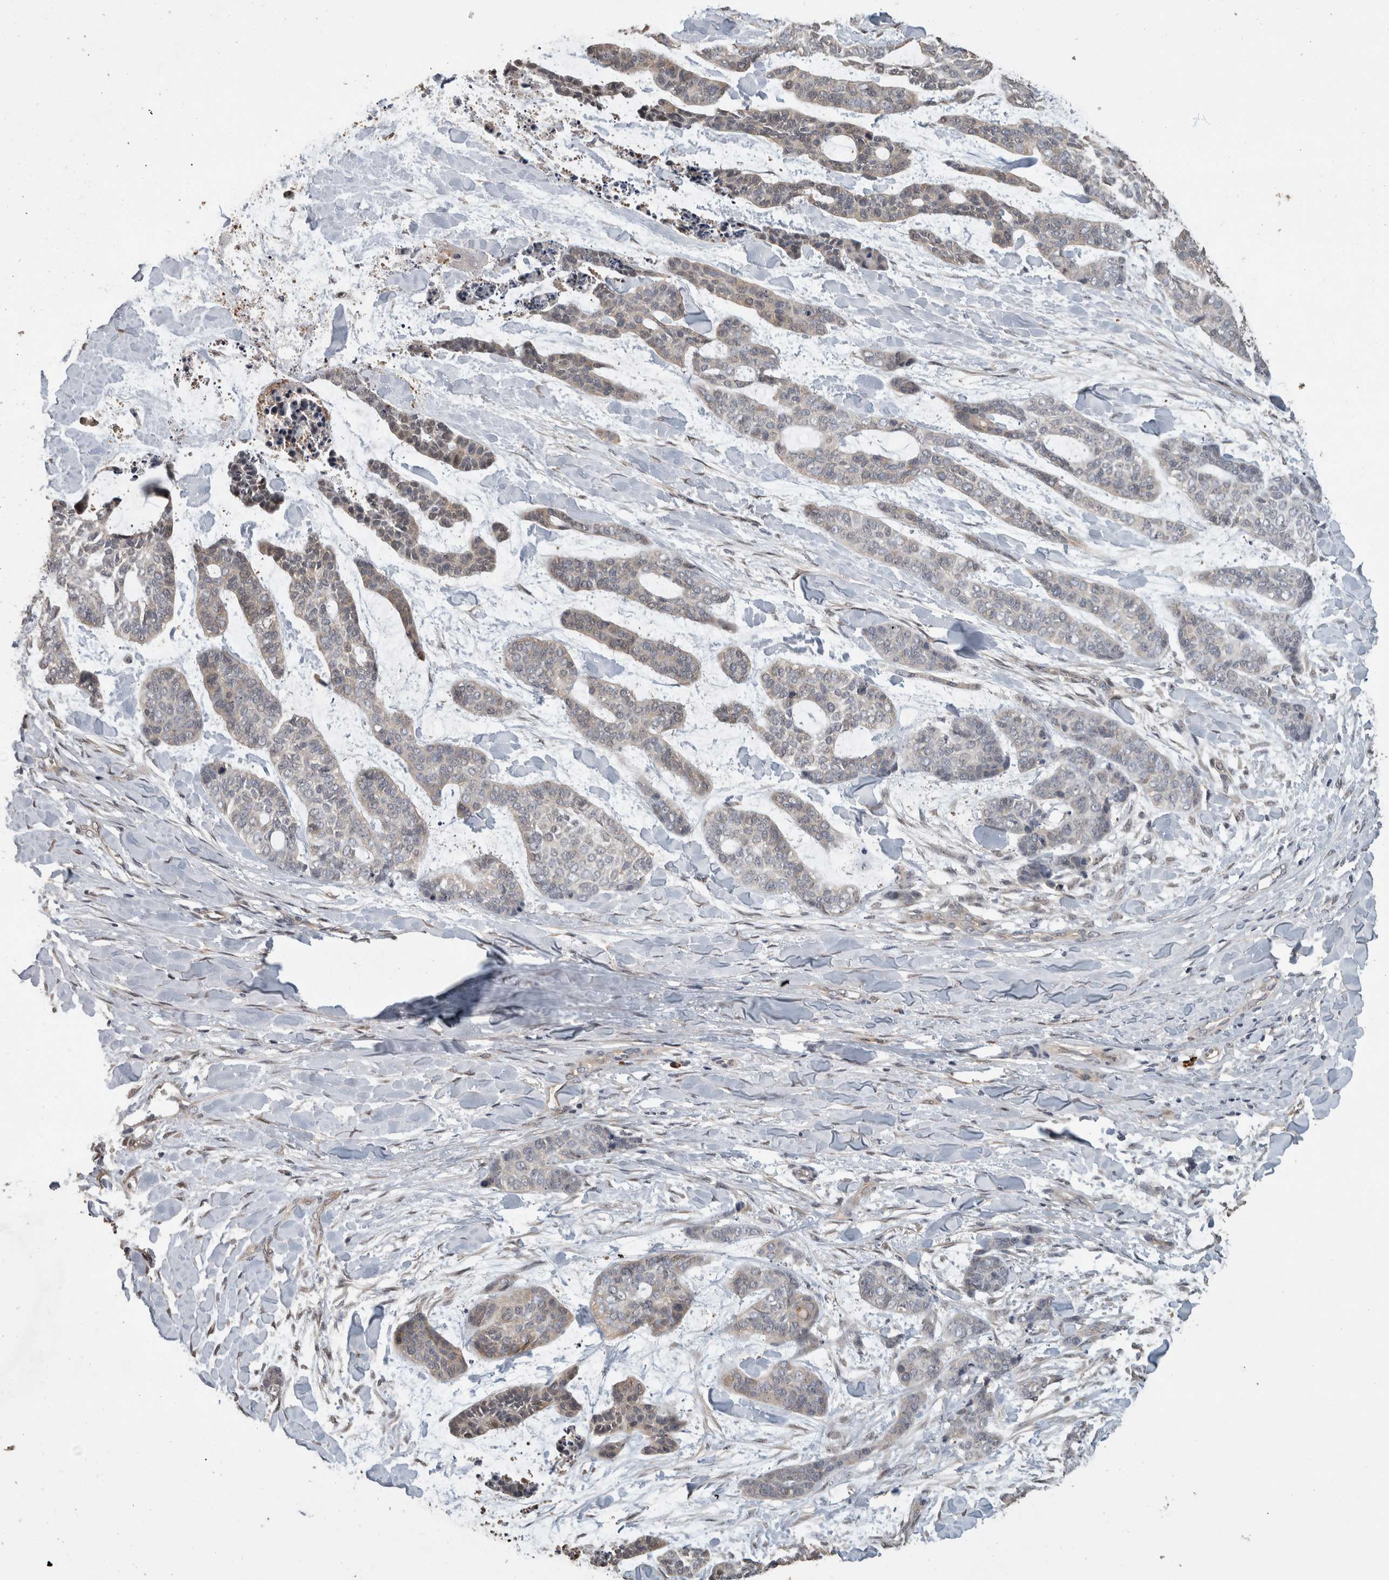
{"staining": {"intensity": "weak", "quantity": "<25%", "location": "cytoplasmic/membranous"}, "tissue": "skin cancer", "cell_type": "Tumor cells", "image_type": "cancer", "snomed": [{"axis": "morphology", "description": "Basal cell carcinoma"}, {"axis": "topography", "description": "Skin"}], "caption": "Immunohistochemical staining of basal cell carcinoma (skin) demonstrates no significant expression in tumor cells.", "gene": "RHPN1", "patient": {"sex": "female", "age": 64}}